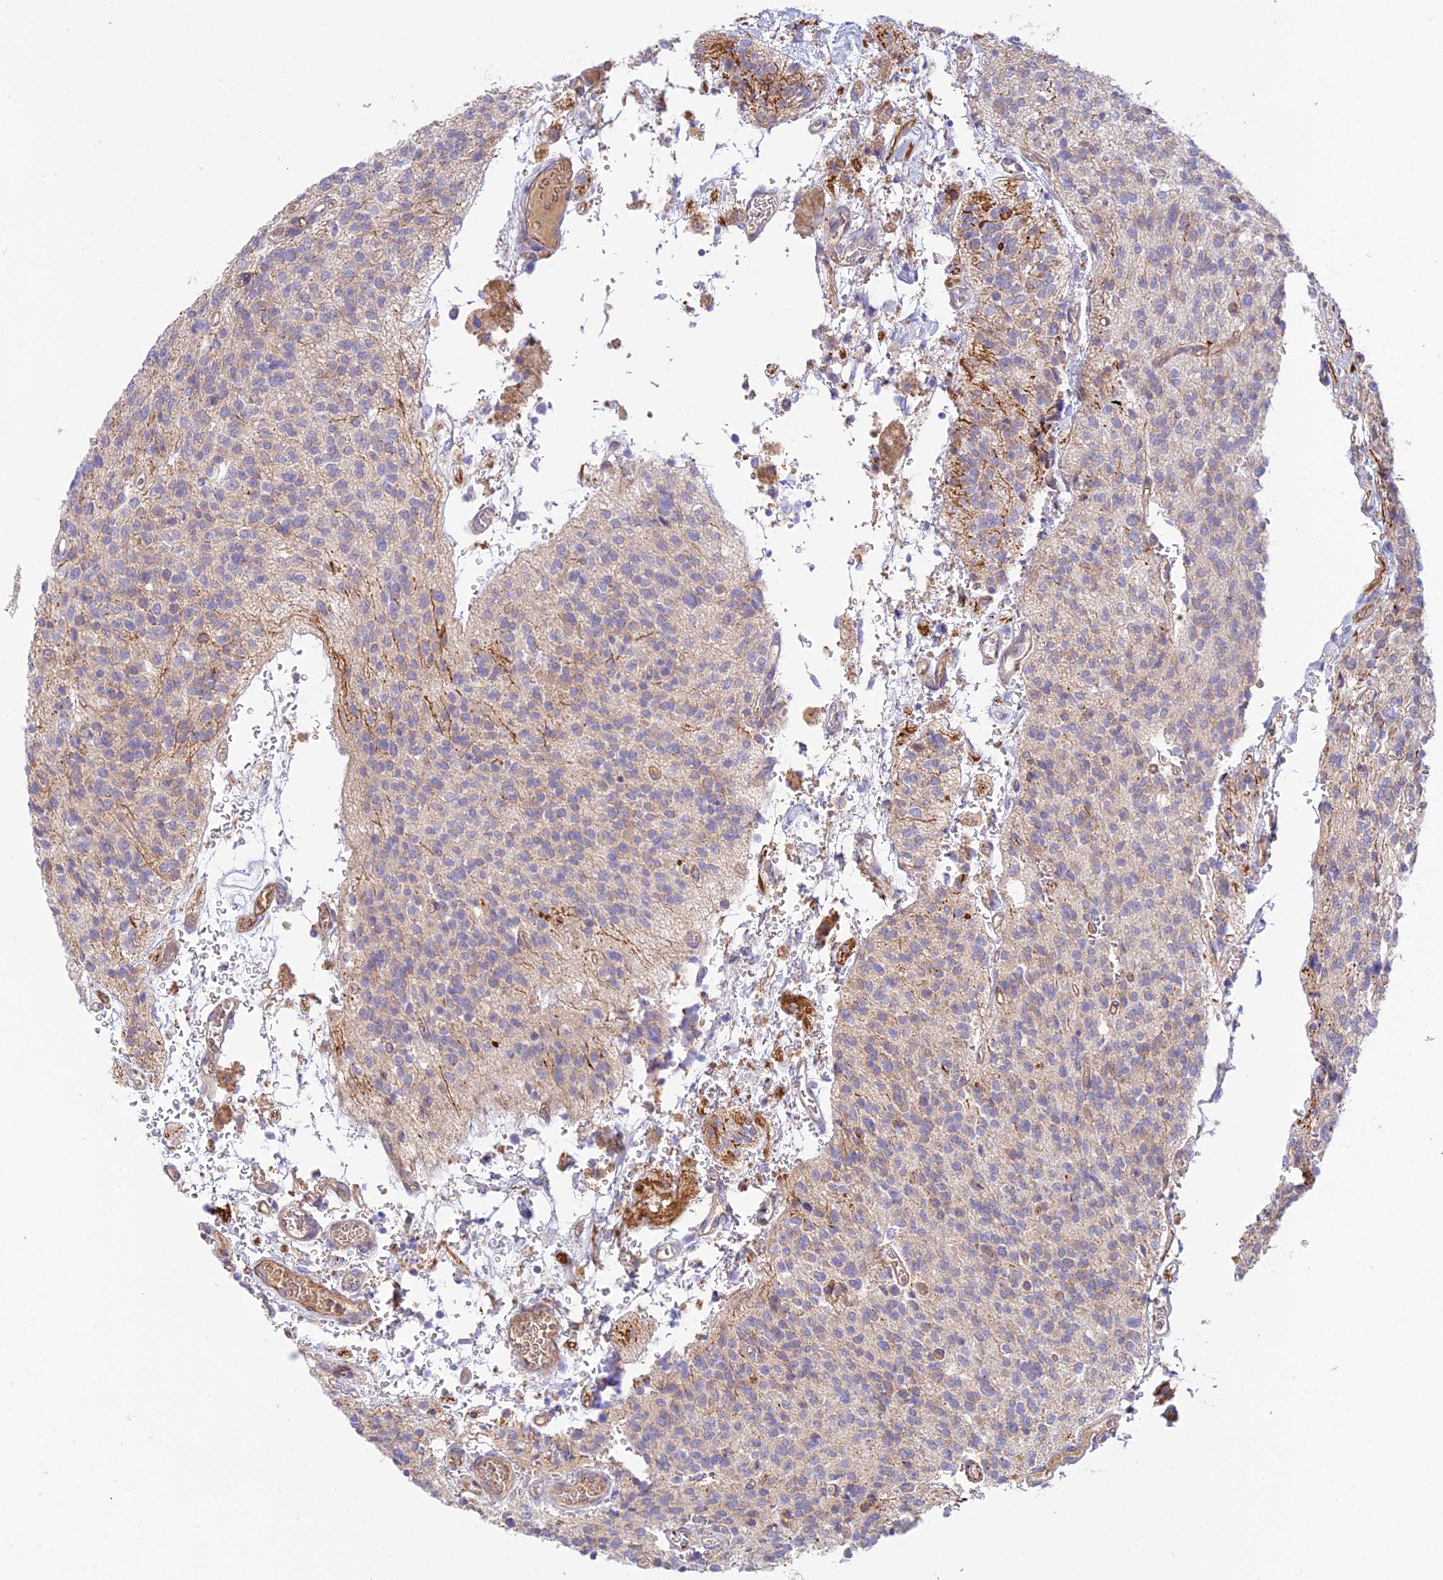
{"staining": {"intensity": "weak", "quantity": "<25%", "location": "cytoplasmic/membranous"}, "tissue": "glioma", "cell_type": "Tumor cells", "image_type": "cancer", "snomed": [{"axis": "morphology", "description": "Glioma, malignant, High grade"}, {"axis": "topography", "description": "Brain"}], "caption": "This is an immunohistochemistry micrograph of human malignant glioma (high-grade). There is no positivity in tumor cells.", "gene": "DUS2", "patient": {"sex": "male", "age": 34}}